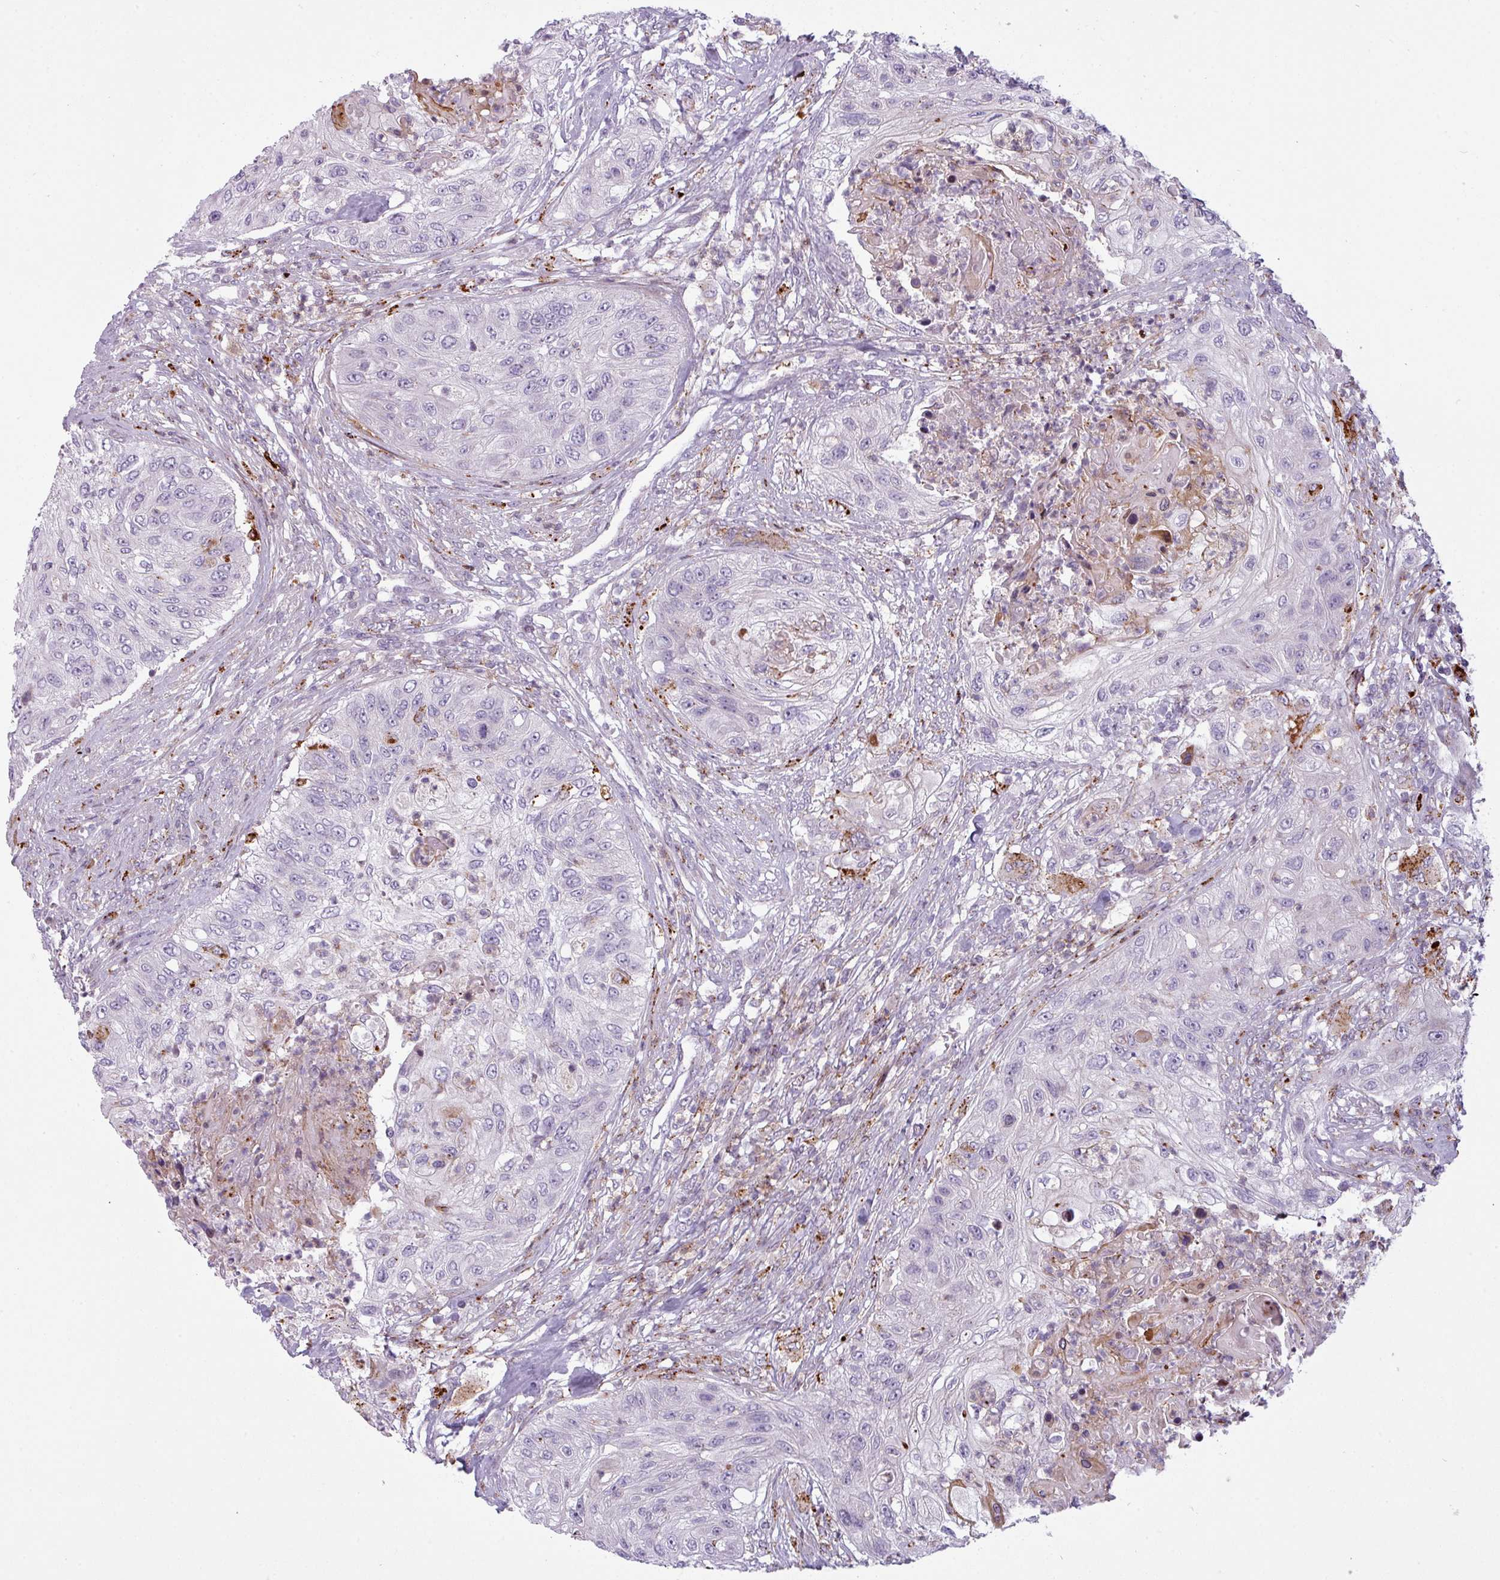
{"staining": {"intensity": "negative", "quantity": "none", "location": "none"}, "tissue": "urothelial cancer", "cell_type": "Tumor cells", "image_type": "cancer", "snomed": [{"axis": "morphology", "description": "Urothelial carcinoma, High grade"}, {"axis": "topography", "description": "Urinary bladder"}], "caption": "This image is of urothelial cancer stained with immunohistochemistry to label a protein in brown with the nuclei are counter-stained blue. There is no positivity in tumor cells.", "gene": "MAP7D2", "patient": {"sex": "female", "age": 60}}